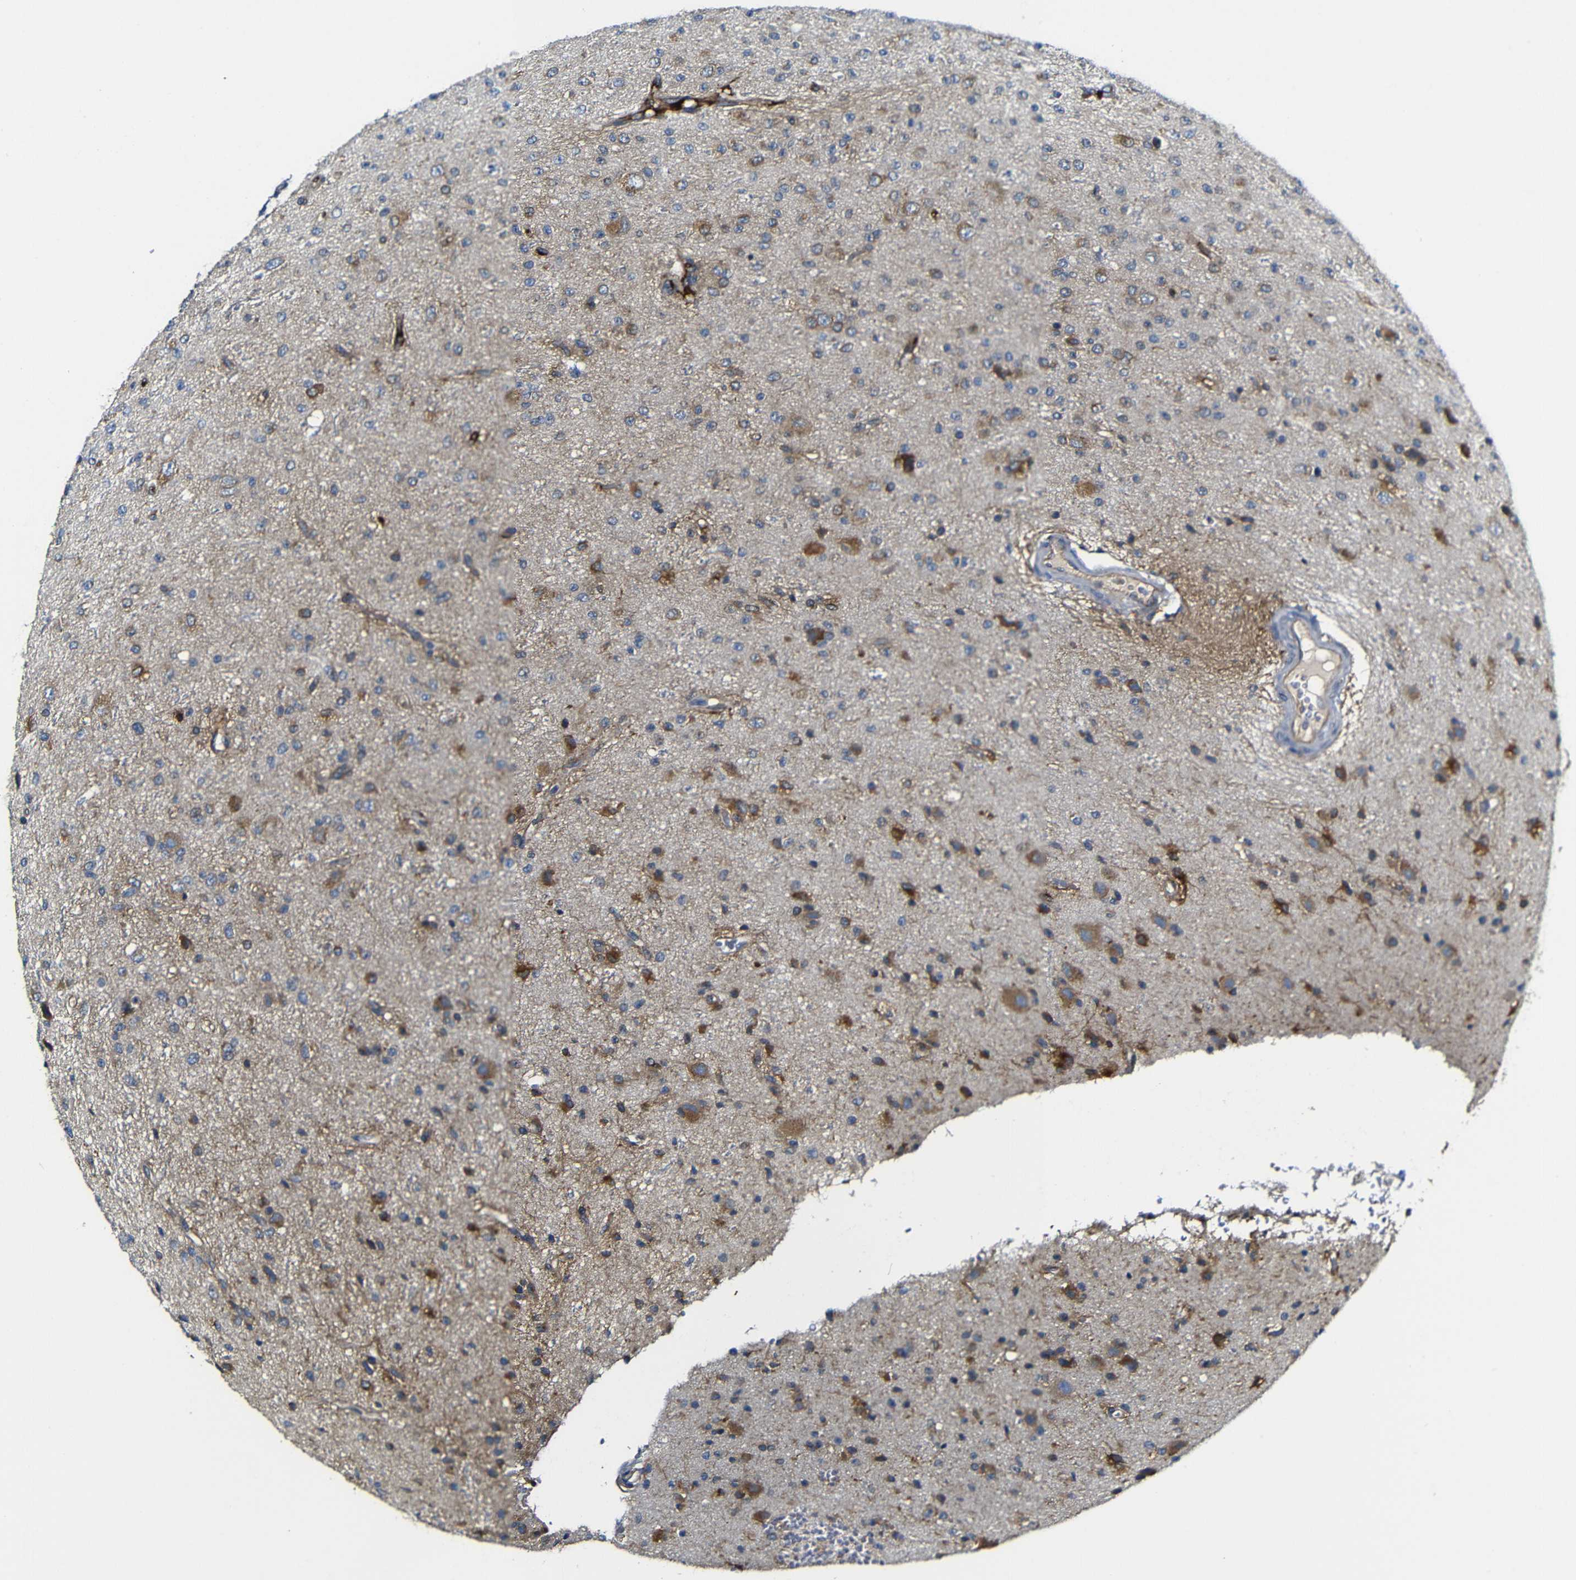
{"staining": {"intensity": "moderate", "quantity": "25%-75%", "location": "cytoplasmic/membranous"}, "tissue": "glioma", "cell_type": "Tumor cells", "image_type": "cancer", "snomed": [{"axis": "morphology", "description": "Glioma, malignant, High grade"}, {"axis": "topography", "description": "pancreas cauda"}], "caption": "Human glioma stained with a protein marker shows moderate staining in tumor cells.", "gene": "CLCC1", "patient": {"sex": "male", "age": 60}}